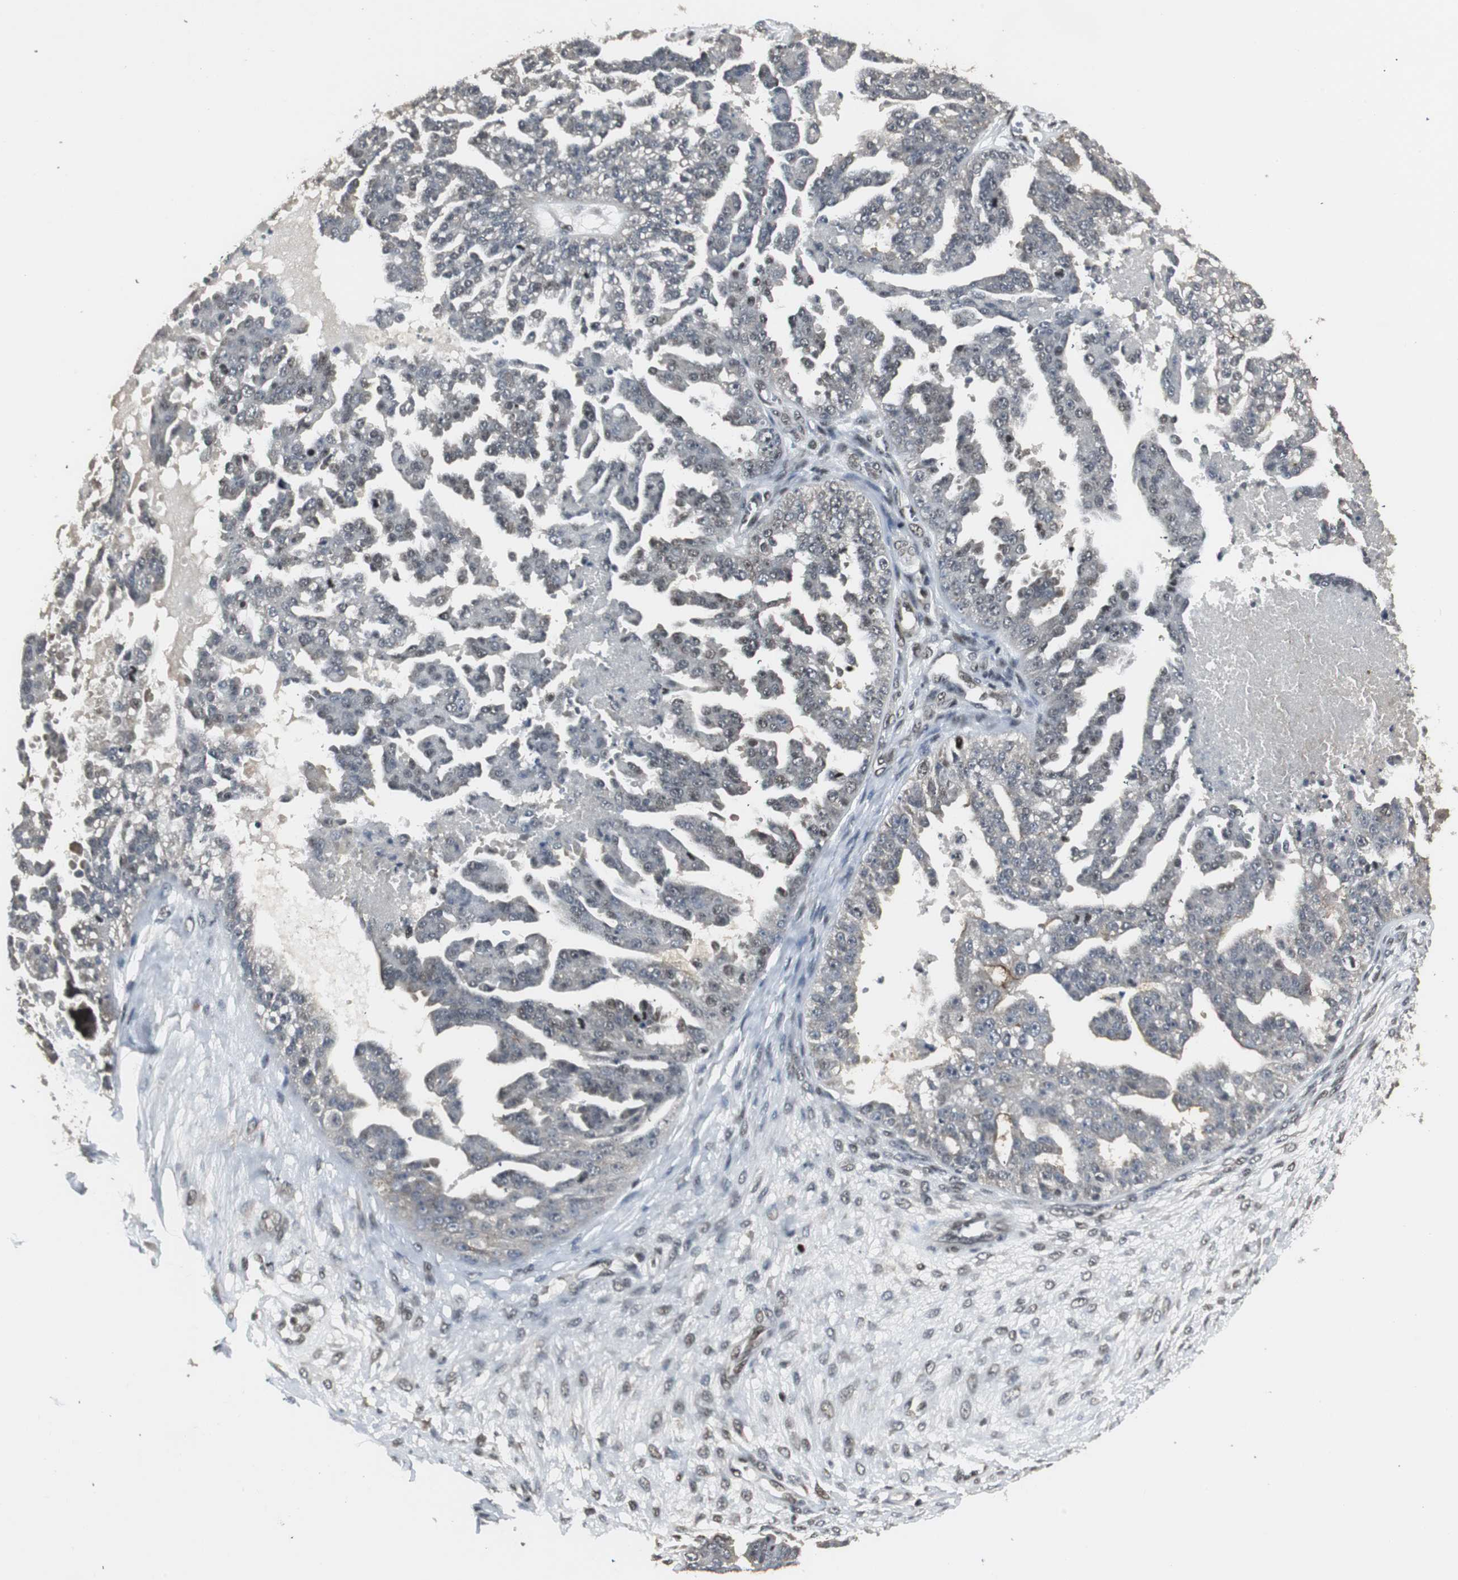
{"staining": {"intensity": "weak", "quantity": "25%-75%", "location": "cytoplasmic/membranous,nuclear"}, "tissue": "ovarian cancer", "cell_type": "Tumor cells", "image_type": "cancer", "snomed": [{"axis": "morphology", "description": "Carcinoma, NOS"}, {"axis": "topography", "description": "Soft tissue"}, {"axis": "topography", "description": "Ovary"}], "caption": "Ovarian carcinoma stained with IHC displays weak cytoplasmic/membranous and nuclear staining in about 25%-75% of tumor cells.", "gene": "MPG", "patient": {"sex": "female", "age": 54}}